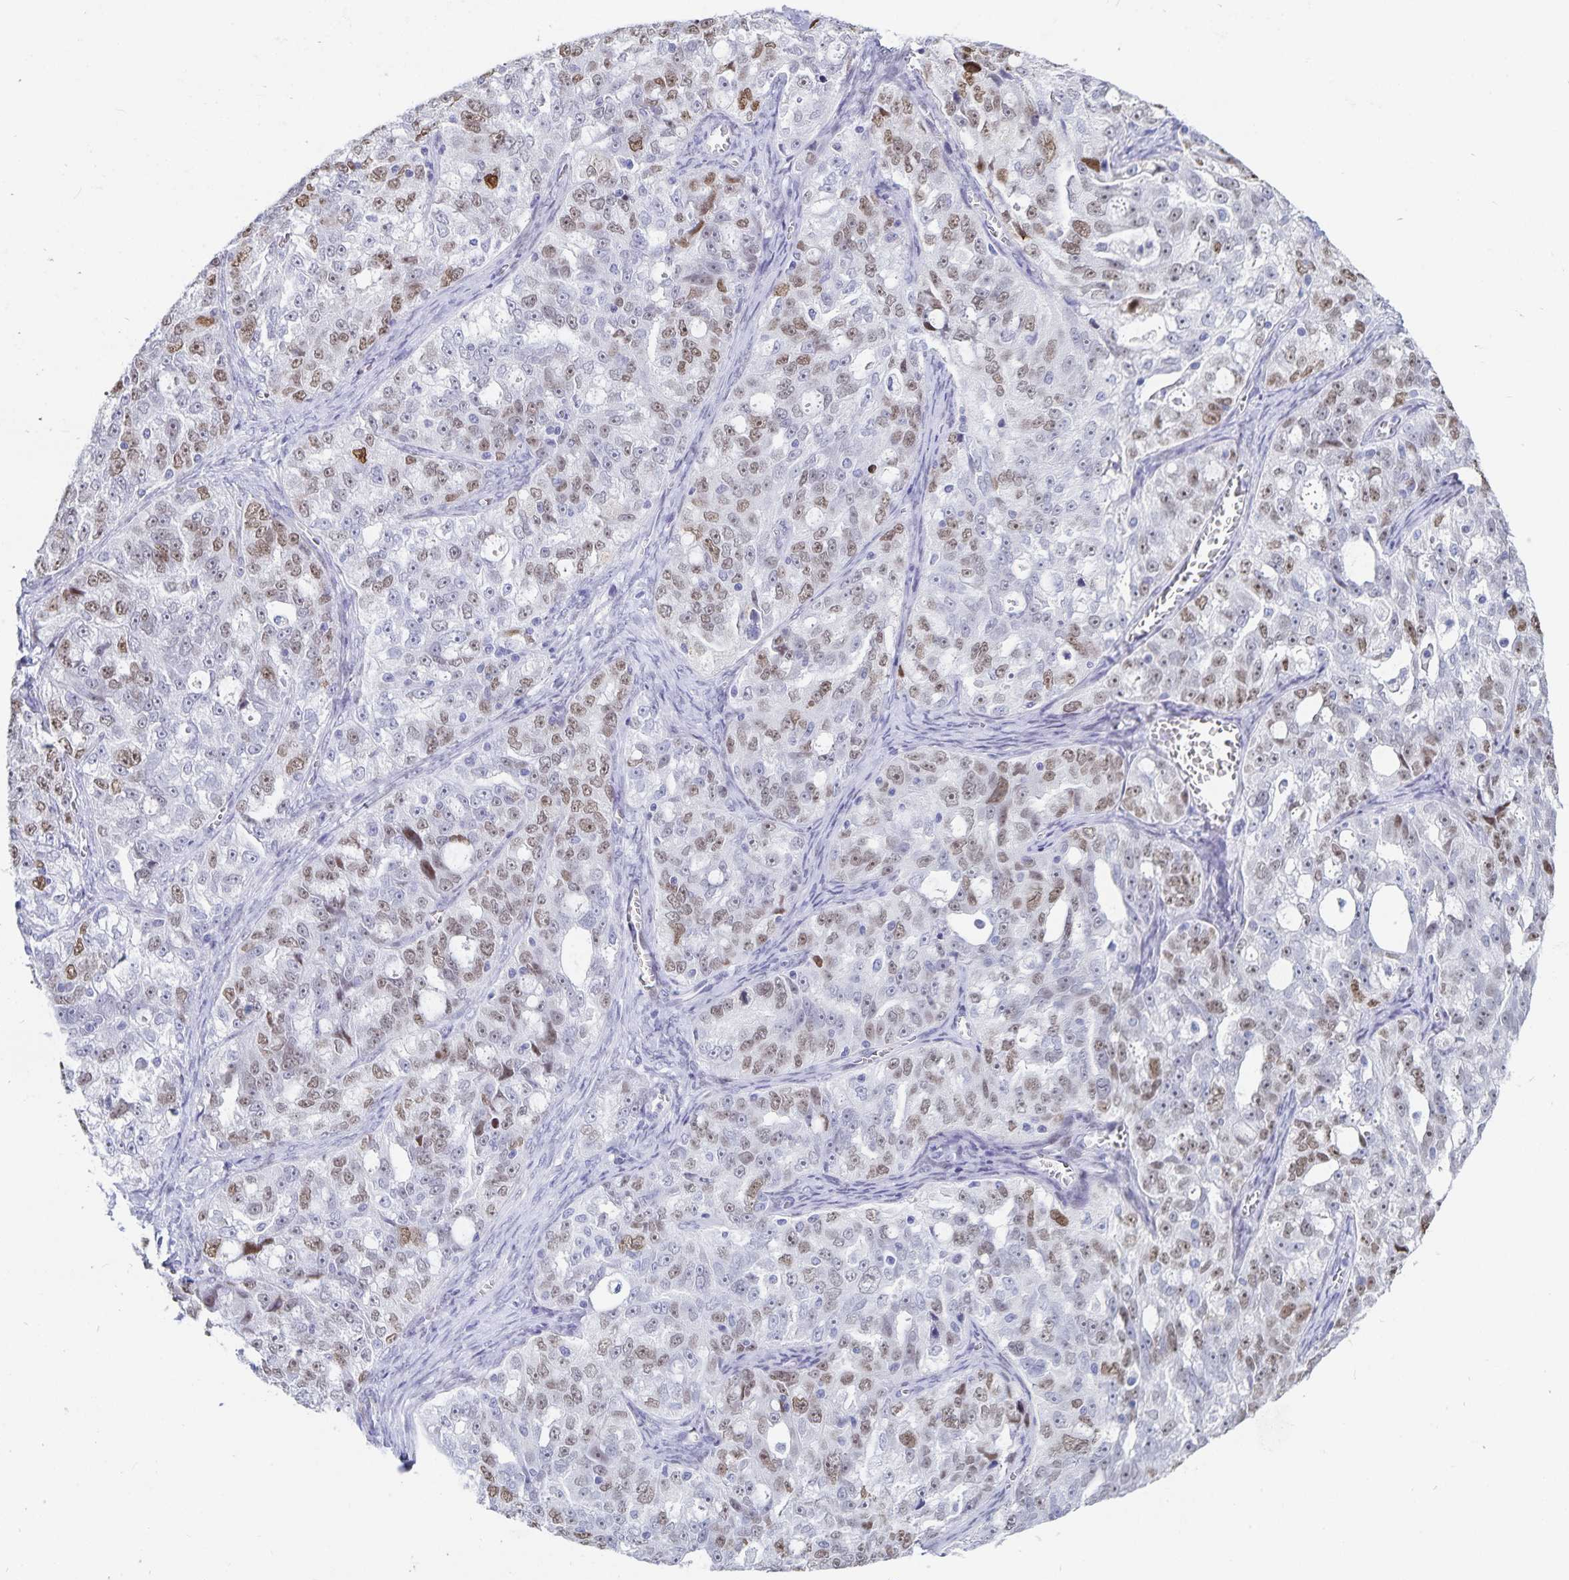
{"staining": {"intensity": "moderate", "quantity": "25%-75%", "location": "nuclear"}, "tissue": "ovarian cancer", "cell_type": "Tumor cells", "image_type": "cancer", "snomed": [{"axis": "morphology", "description": "Cystadenocarcinoma, serous, NOS"}, {"axis": "topography", "description": "Ovary"}], "caption": "Human ovarian cancer (serous cystadenocarcinoma) stained with a brown dye demonstrates moderate nuclear positive staining in approximately 25%-75% of tumor cells.", "gene": "HMGB3", "patient": {"sex": "female", "age": 51}}